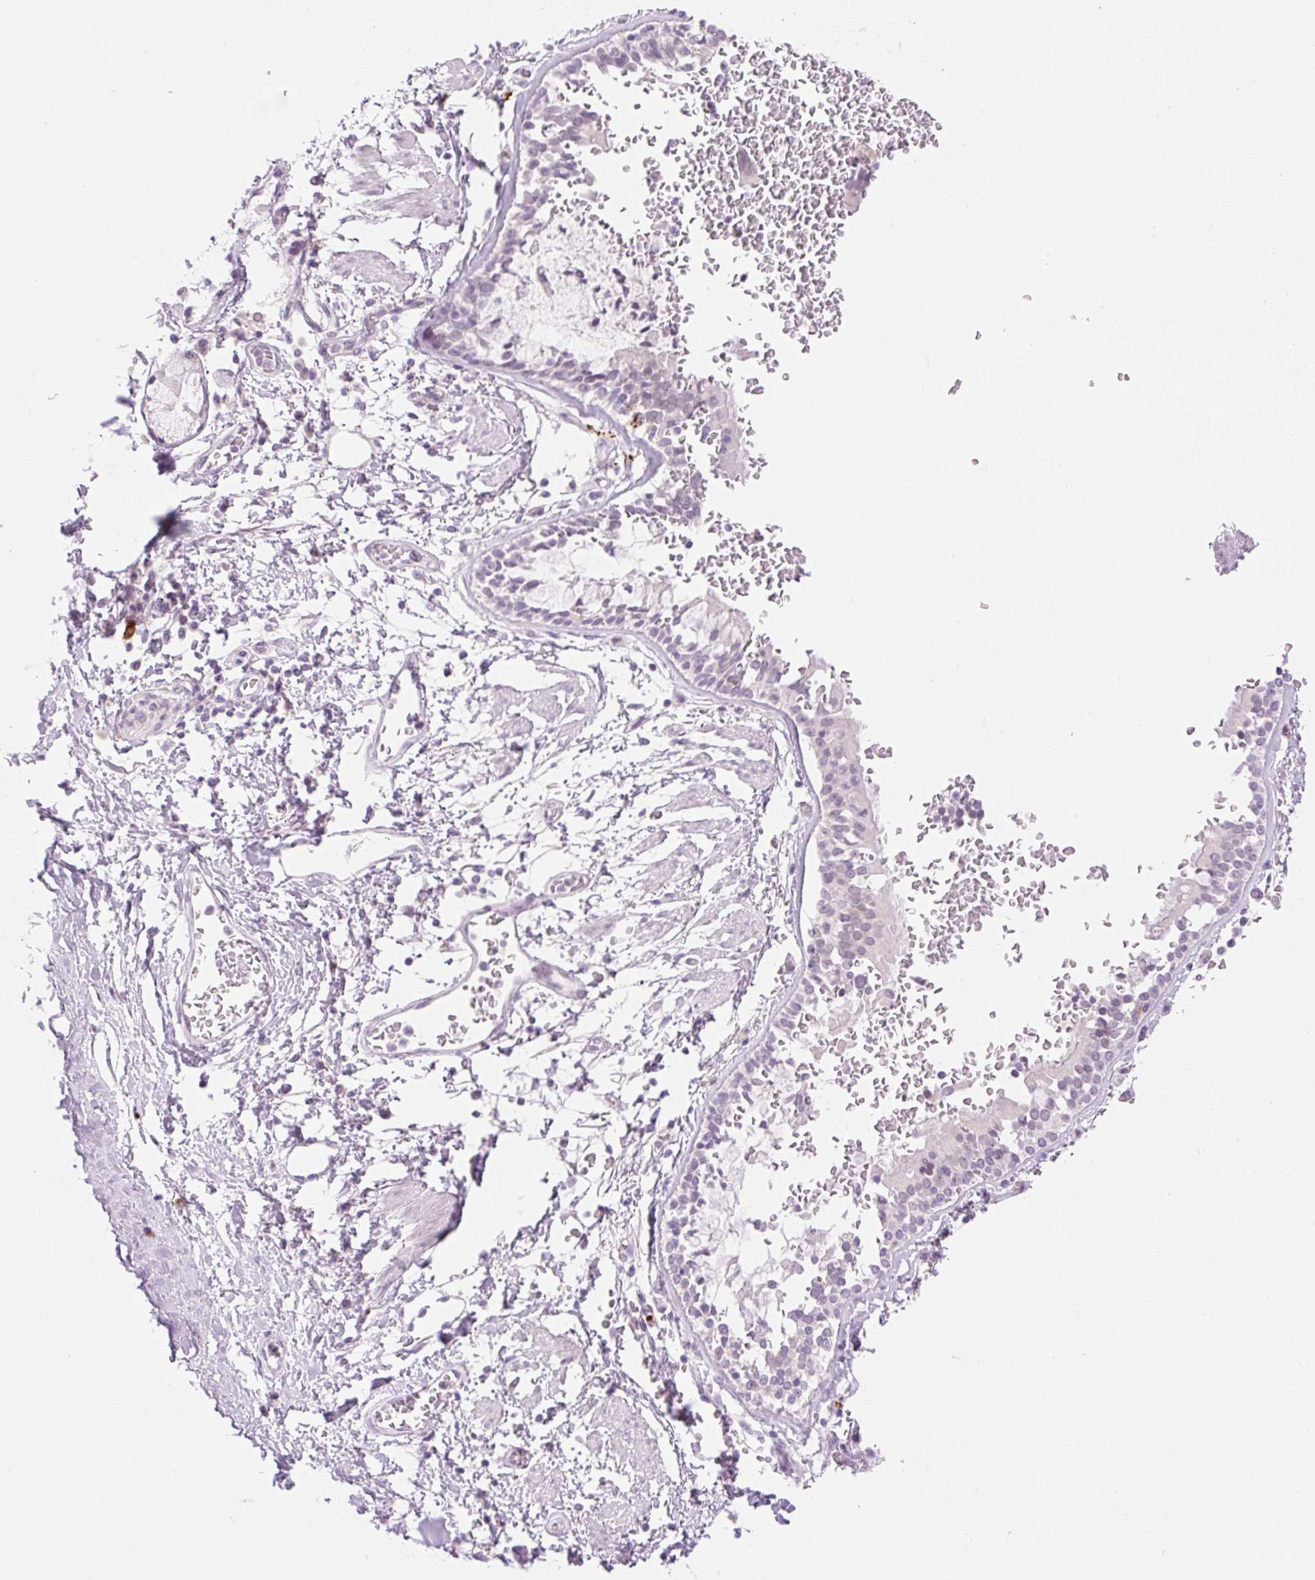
{"staining": {"intensity": "negative", "quantity": "none", "location": "none"}, "tissue": "soft tissue", "cell_type": "Chondrocytes", "image_type": "normal", "snomed": [{"axis": "morphology", "description": "Normal tissue, NOS"}, {"axis": "morphology", "description": "Degeneration, NOS"}, {"axis": "topography", "description": "Cartilage tissue"}, {"axis": "topography", "description": "Lung"}], "caption": "Immunohistochemistry (IHC) of benign human soft tissue shows no staining in chondrocytes.", "gene": "SPRYD4", "patient": {"sex": "female", "age": 61}}